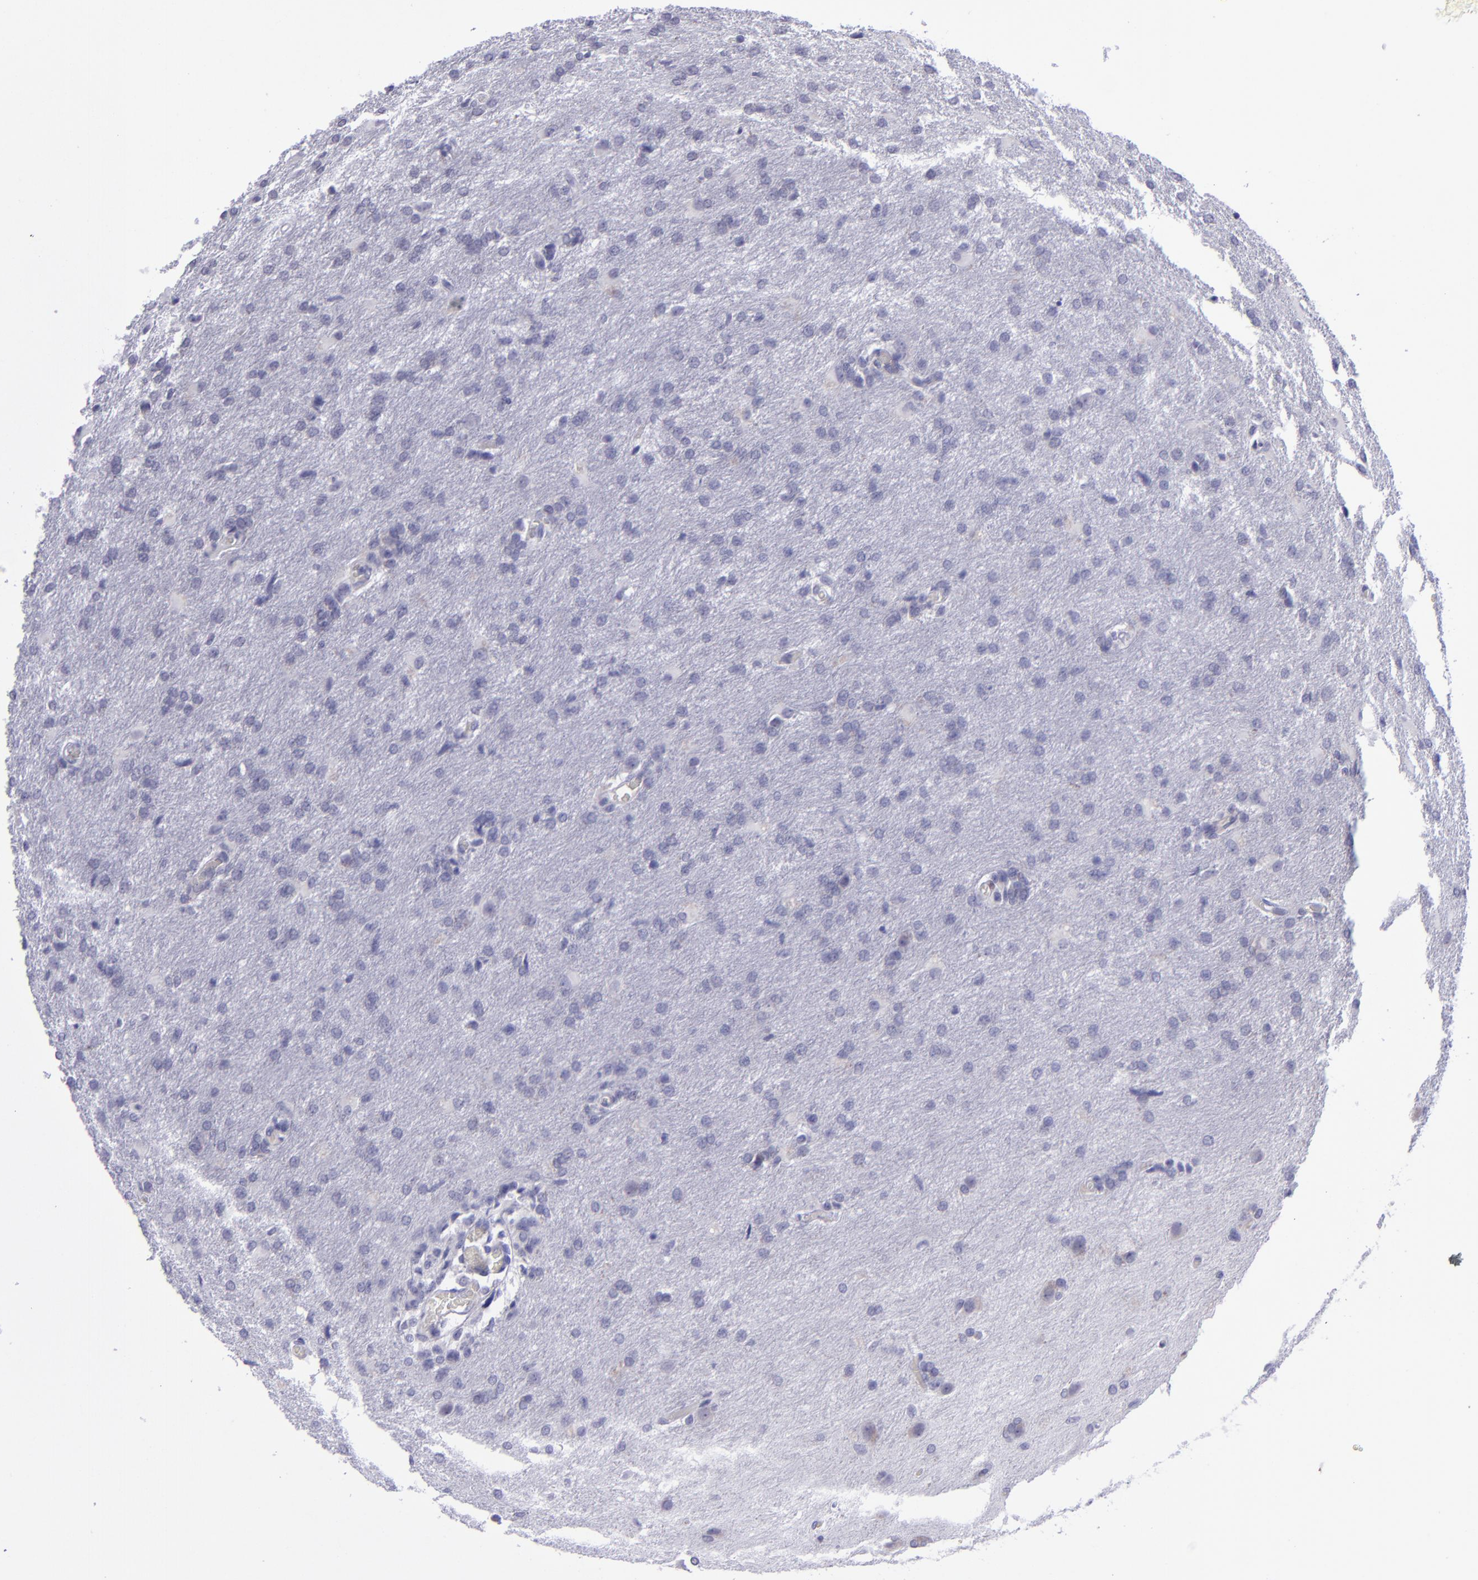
{"staining": {"intensity": "negative", "quantity": "none", "location": "none"}, "tissue": "glioma", "cell_type": "Tumor cells", "image_type": "cancer", "snomed": [{"axis": "morphology", "description": "Glioma, malignant, High grade"}, {"axis": "topography", "description": "Brain"}], "caption": "Immunohistochemical staining of human glioma demonstrates no significant positivity in tumor cells.", "gene": "POU2F2", "patient": {"sex": "male", "age": 68}}